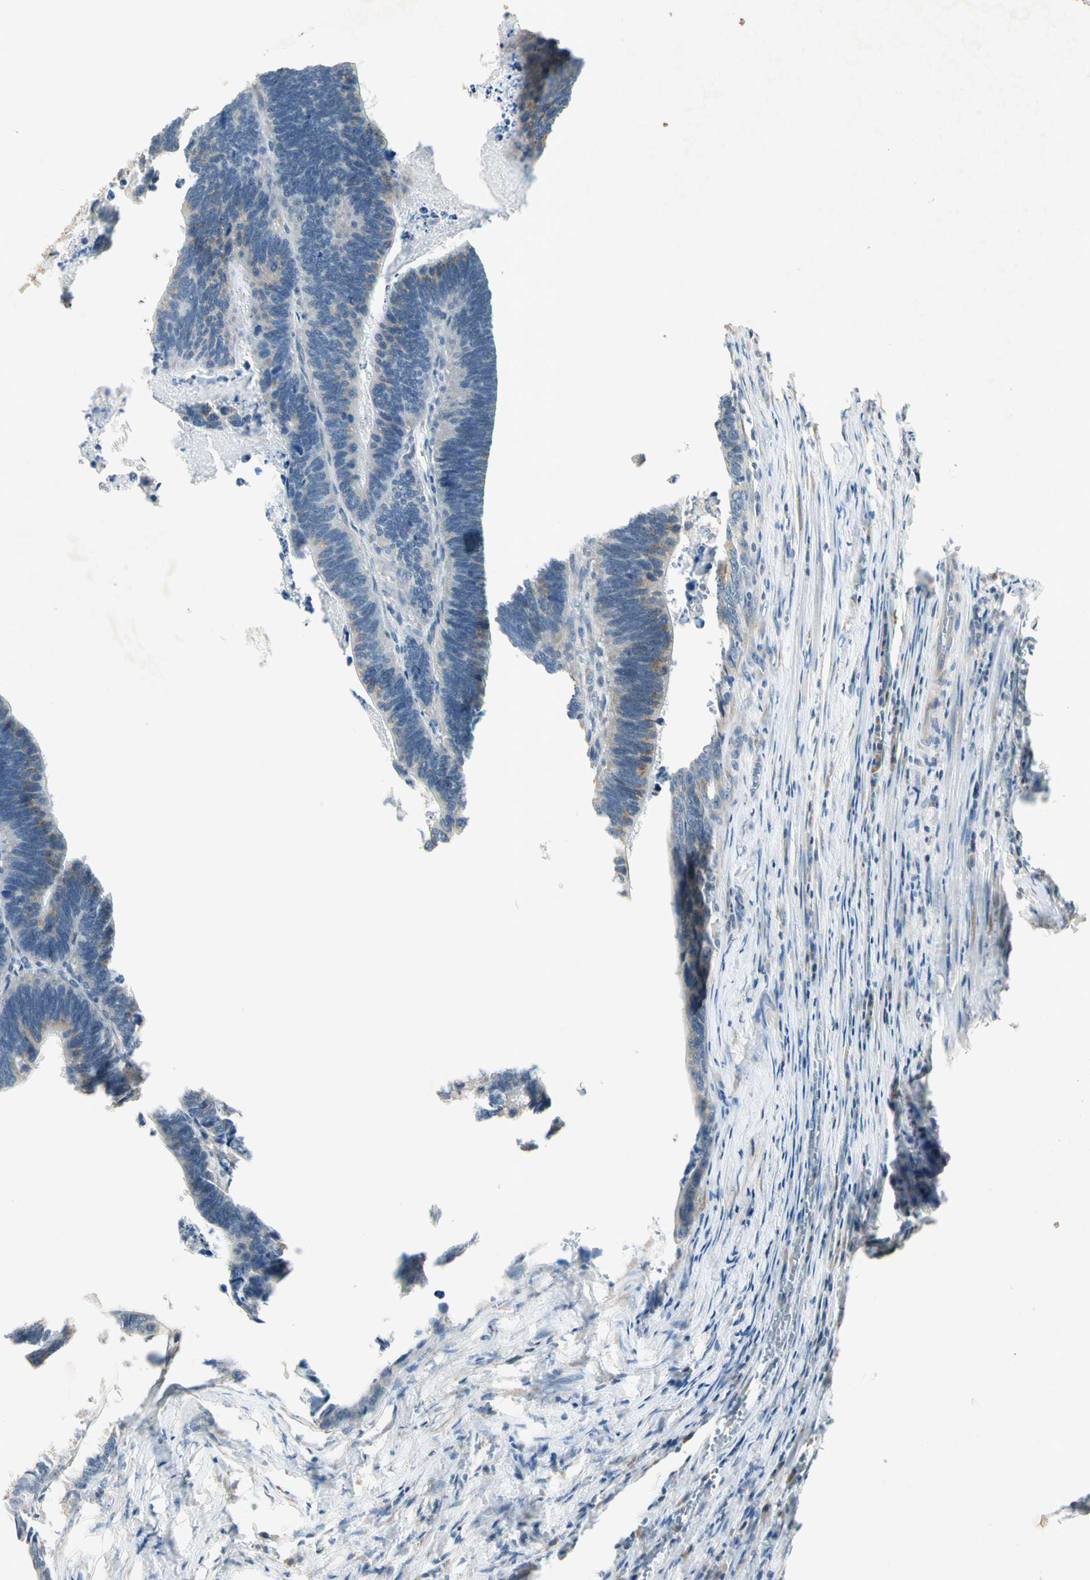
{"staining": {"intensity": "weak", "quantity": "<25%", "location": "cytoplasmic/membranous"}, "tissue": "colorectal cancer", "cell_type": "Tumor cells", "image_type": "cancer", "snomed": [{"axis": "morphology", "description": "Adenocarcinoma, NOS"}, {"axis": "topography", "description": "Colon"}], "caption": "Immunohistochemistry image of colorectal adenocarcinoma stained for a protein (brown), which exhibits no positivity in tumor cells.", "gene": "RPS6KB2", "patient": {"sex": "male", "age": 72}}